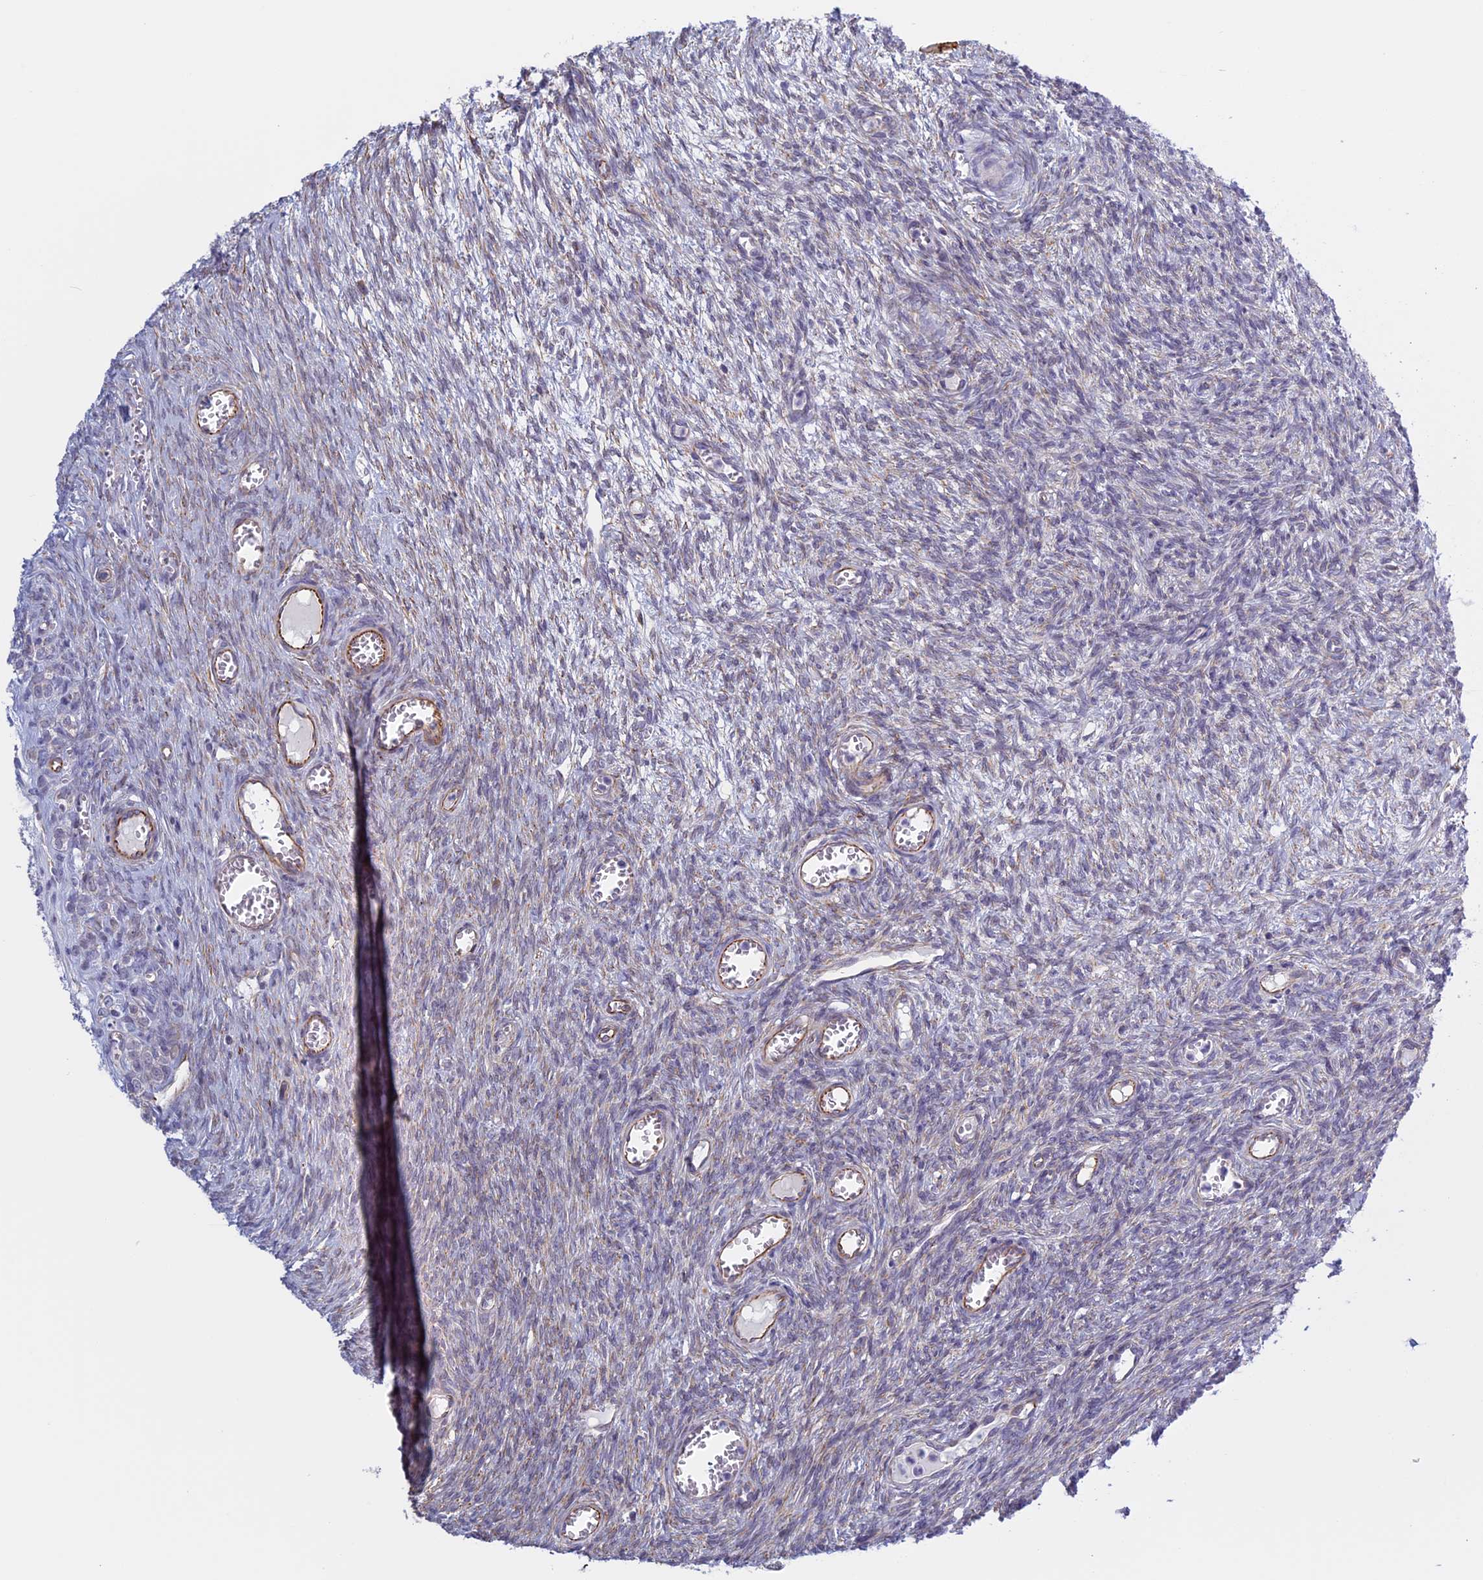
{"staining": {"intensity": "negative", "quantity": "none", "location": "none"}, "tissue": "ovary", "cell_type": "Ovarian stroma cells", "image_type": "normal", "snomed": [{"axis": "morphology", "description": "Normal tissue, NOS"}, {"axis": "topography", "description": "Ovary"}], "caption": "IHC photomicrograph of benign ovary stained for a protein (brown), which displays no expression in ovarian stroma cells.", "gene": "BCL2L10", "patient": {"sex": "female", "age": 44}}